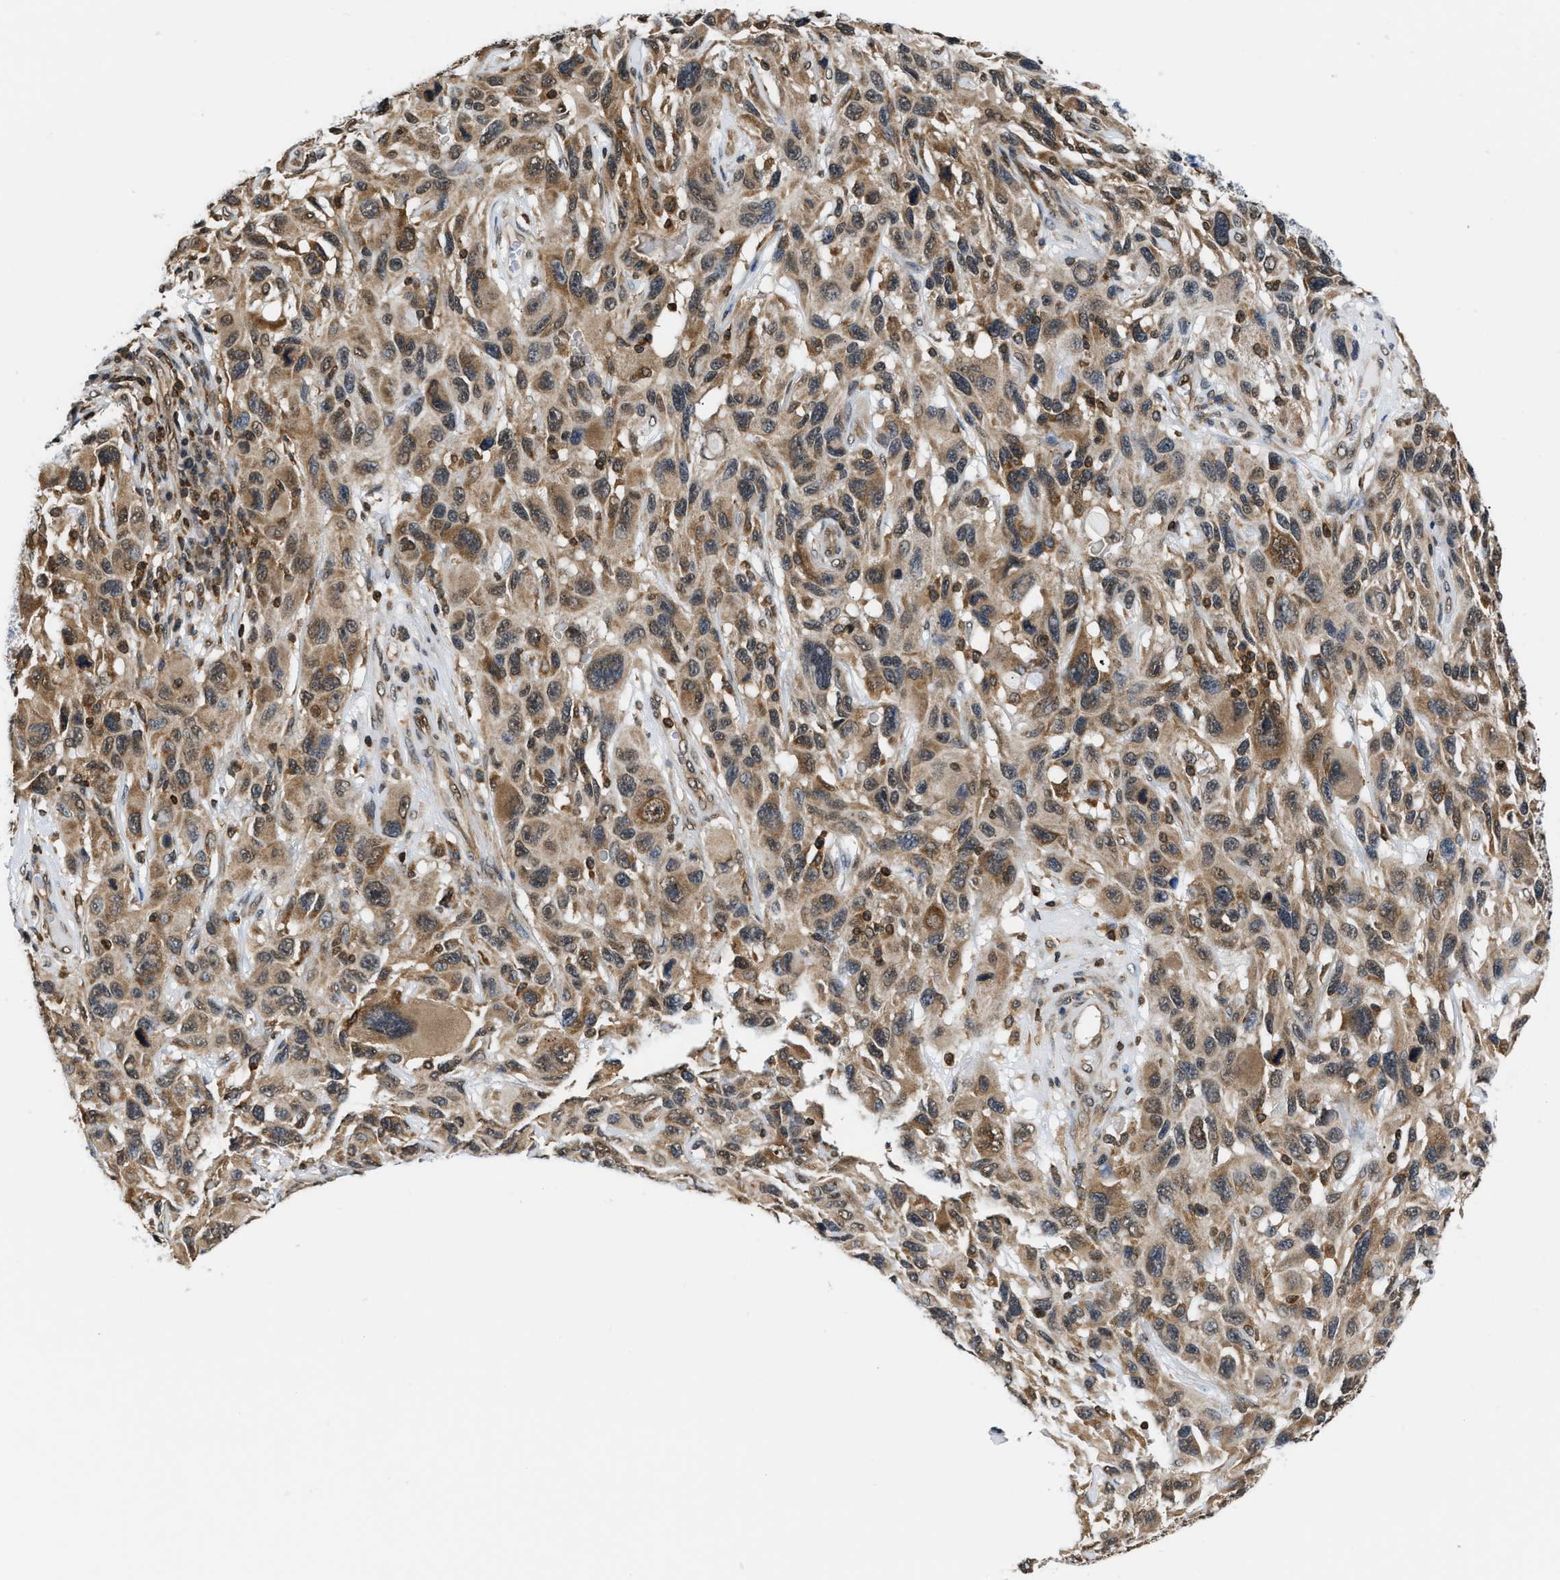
{"staining": {"intensity": "moderate", "quantity": ">75%", "location": "cytoplasmic/membranous"}, "tissue": "melanoma", "cell_type": "Tumor cells", "image_type": "cancer", "snomed": [{"axis": "morphology", "description": "Malignant melanoma, NOS"}, {"axis": "topography", "description": "Skin"}], "caption": "Moderate cytoplasmic/membranous protein expression is appreciated in about >75% of tumor cells in malignant melanoma. (IHC, brightfield microscopy, high magnification).", "gene": "STK10", "patient": {"sex": "male", "age": 53}}